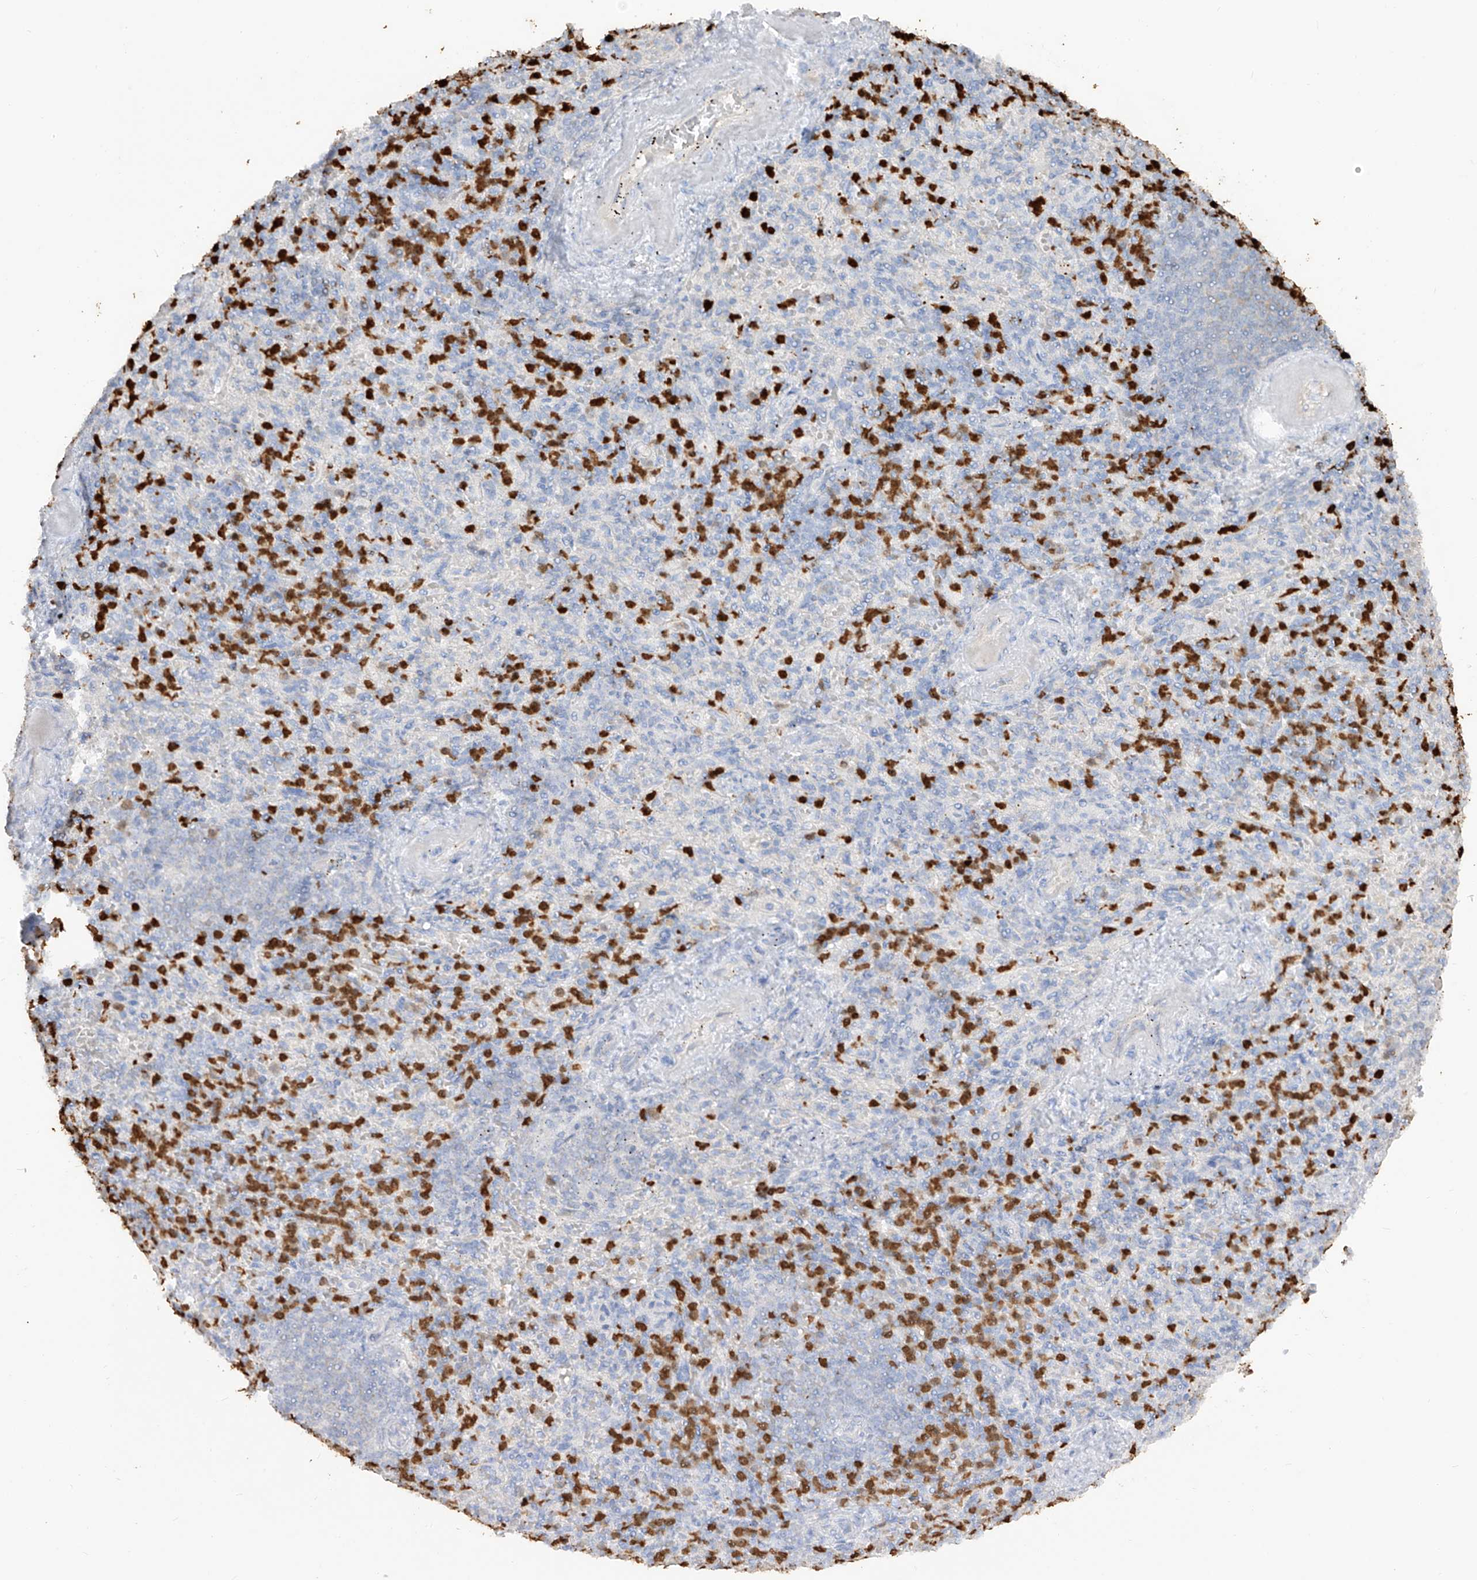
{"staining": {"intensity": "strong", "quantity": "25%-75%", "location": "cytoplasmic/membranous"}, "tissue": "spleen", "cell_type": "Cells in red pulp", "image_type": "normal", "snomed": [{"axis": "morphology", "description": "Normal tissue, NOS"}, {"axis": "topography", "description": "Spleen"}], "caption": "Spleen stained with immunohistochemistry (IHC) reveals strong cytoplasmic/membranous staining in about 25%-75% of cells in red pulp. The protein of interest is stained brown, and the nuclei are stained in blue (DAB (3,3'-diaminobenzidine) IHC with brightfield microscopy, high magnification).", "gene": "ZNF227", "patient": {"sex": "female", "age": 74}}